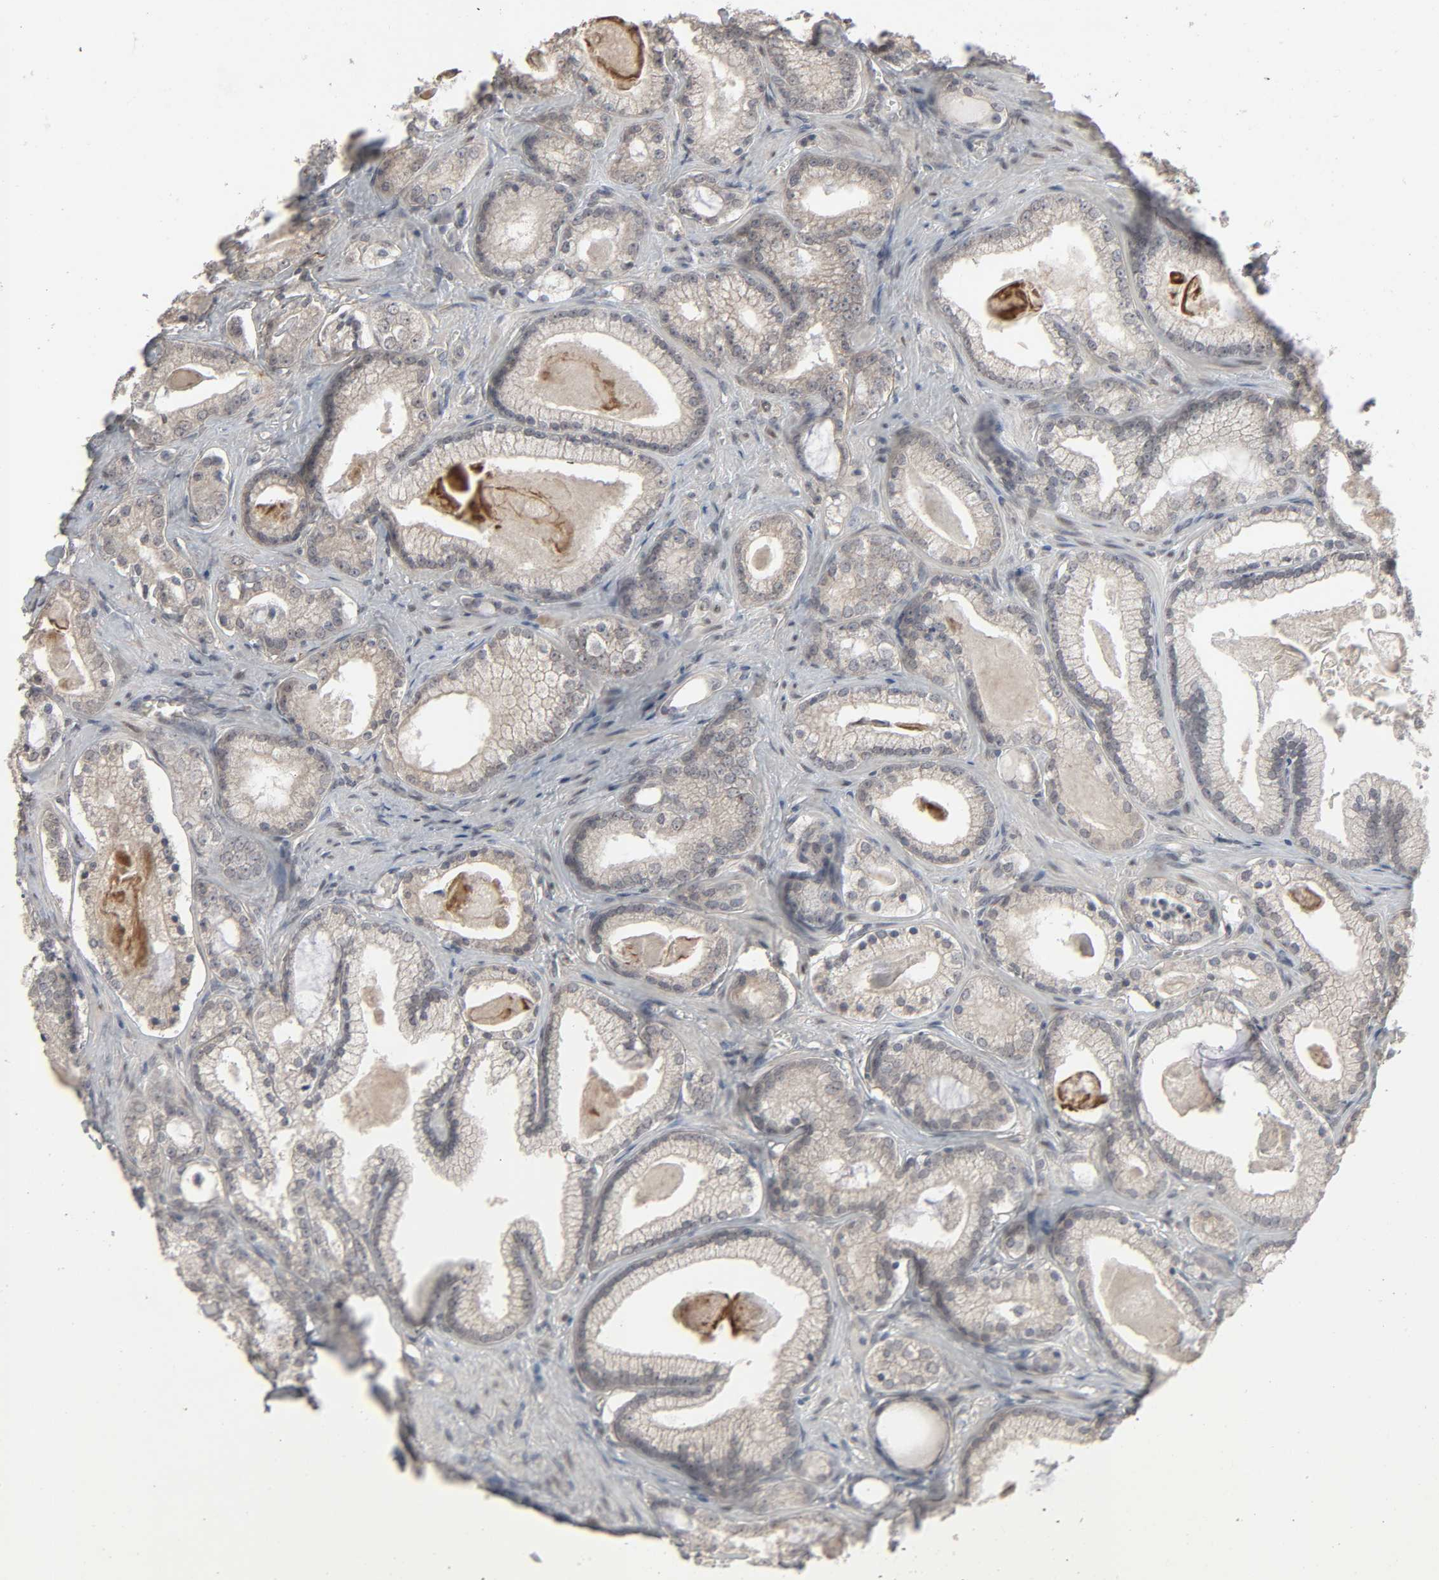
{"staining": {"intensity": "weak", "quantity": "25%-75%", "location": "cytoplasmic/membranous"}, "tissue": "prostate cancer", "cell_type": "Tumor cells", "image_type": "cancer", "snomed": [{"axis": "morphology", "description": "Adenocarcinoma, Low grade"}, {"axis": "topography", "description": "Prostate"}], "caption": "High-magnification brightfield microscopy of low-grade adenocarcinoma (prostate) stained with DAB (3,3'-diaminobenzidine) (brown) and counterstained with hematoxylin (blue). tumor cells exhibit weak cytoplasmic/membranous positivity is appreciated in approximately25%-75% of cells. The staining was performed using DAB to visualize the protein expression in brown, while the nuclei were stained in blue with hematoxylin (Magnification: 20x).", "gene": "ZNF222", "patient": {"sex": "male", "age": 59}}